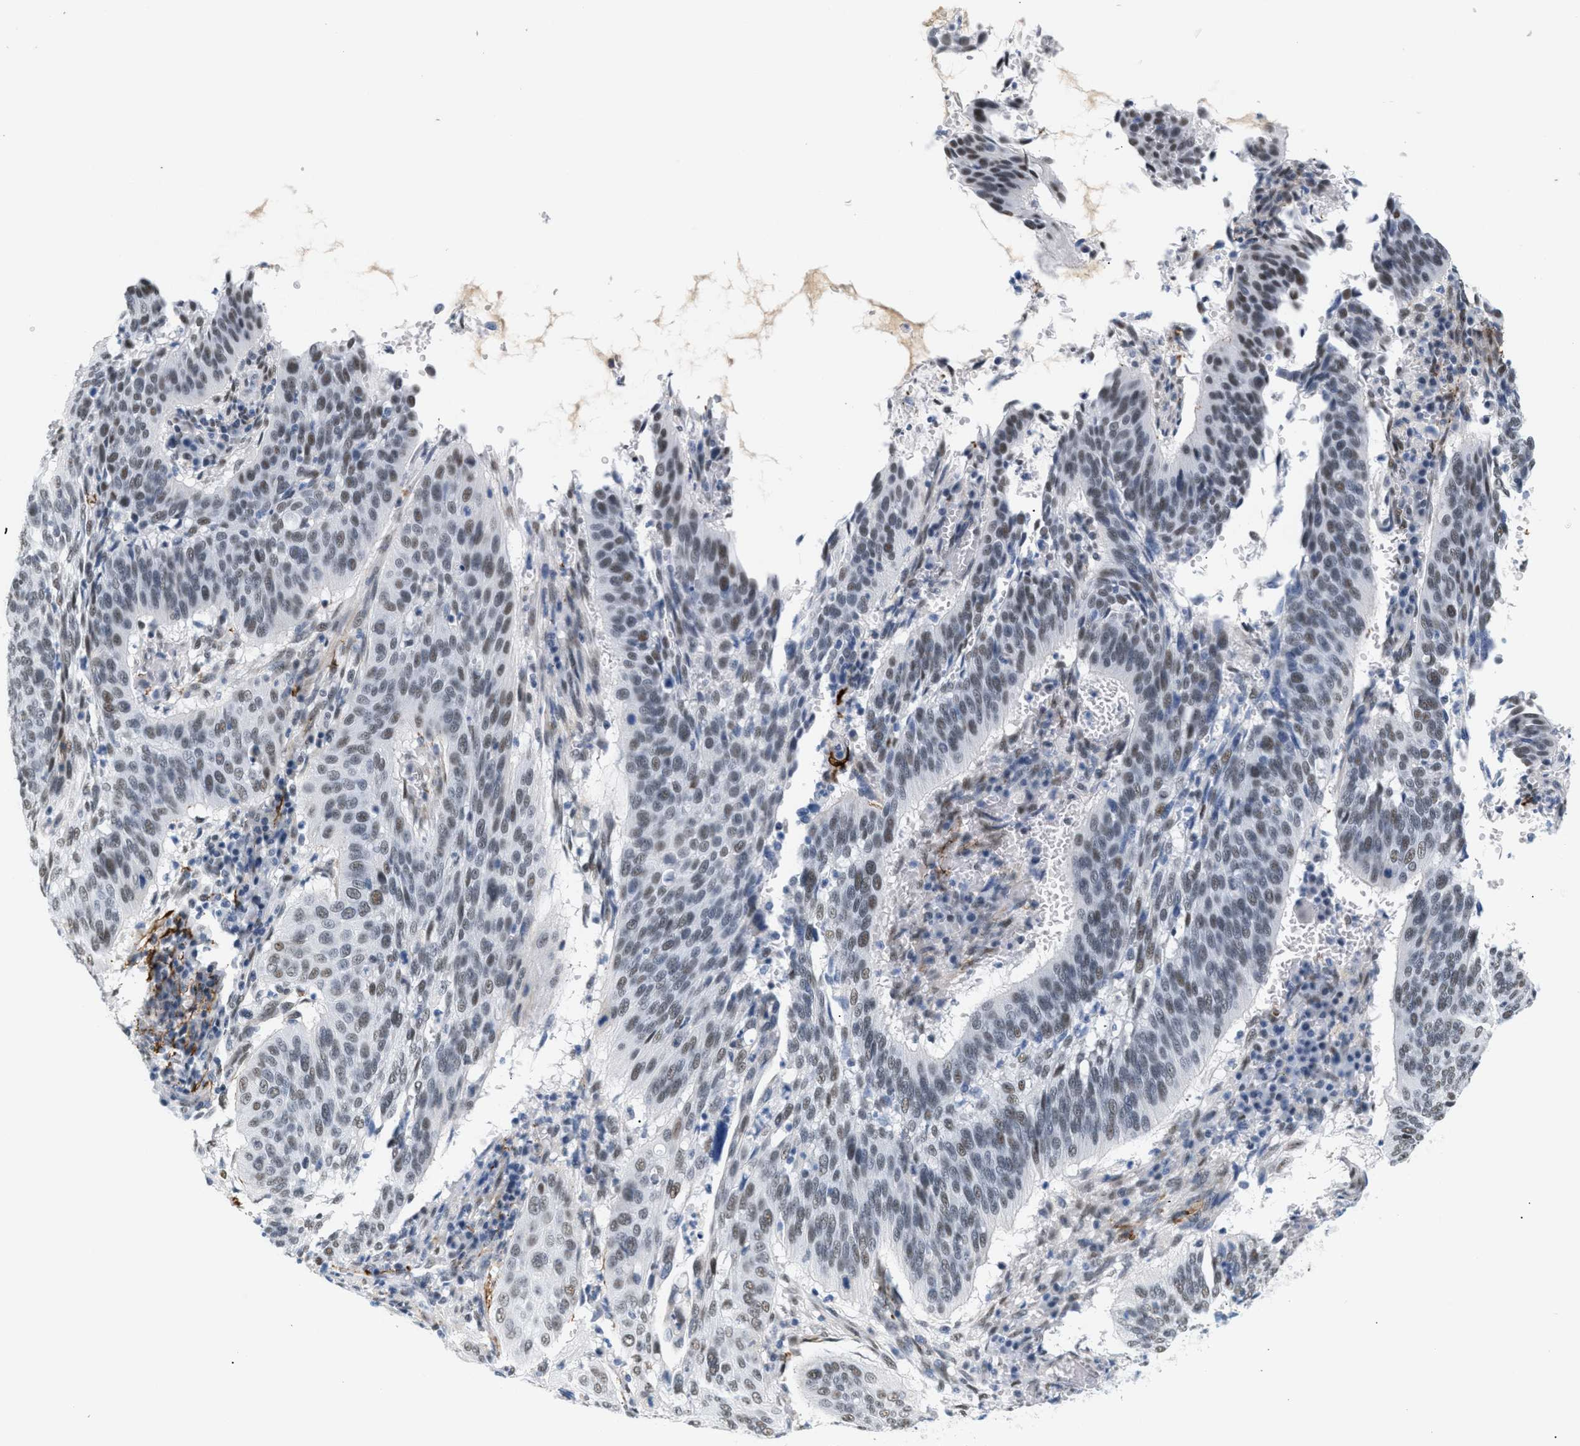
{"staining": {"intensity": "weak", "quantity": ">75%", "location": "nuclear"}, "tissue": "cervical cancer", "cell_type": "Tumor cells", "image_type": "cancer", "snomed": [{"axis": "morphology", "description": "Normal tissue, NOS"}, {"axis": "morphology", "description": "Squamous cell carcinoma, NOS"}, {"axis": "topography", "description": "Cervix"}], "caption": "A high-resolution histopathology image shows immunohistochemistry (IHC) staining of squamous cell carcinoma (cervical), which demonstrates weak nuclear expression in approximately >75% of tumor cells.", "gene": "ELN", "patient": {"sex": "female", "age": 39}}